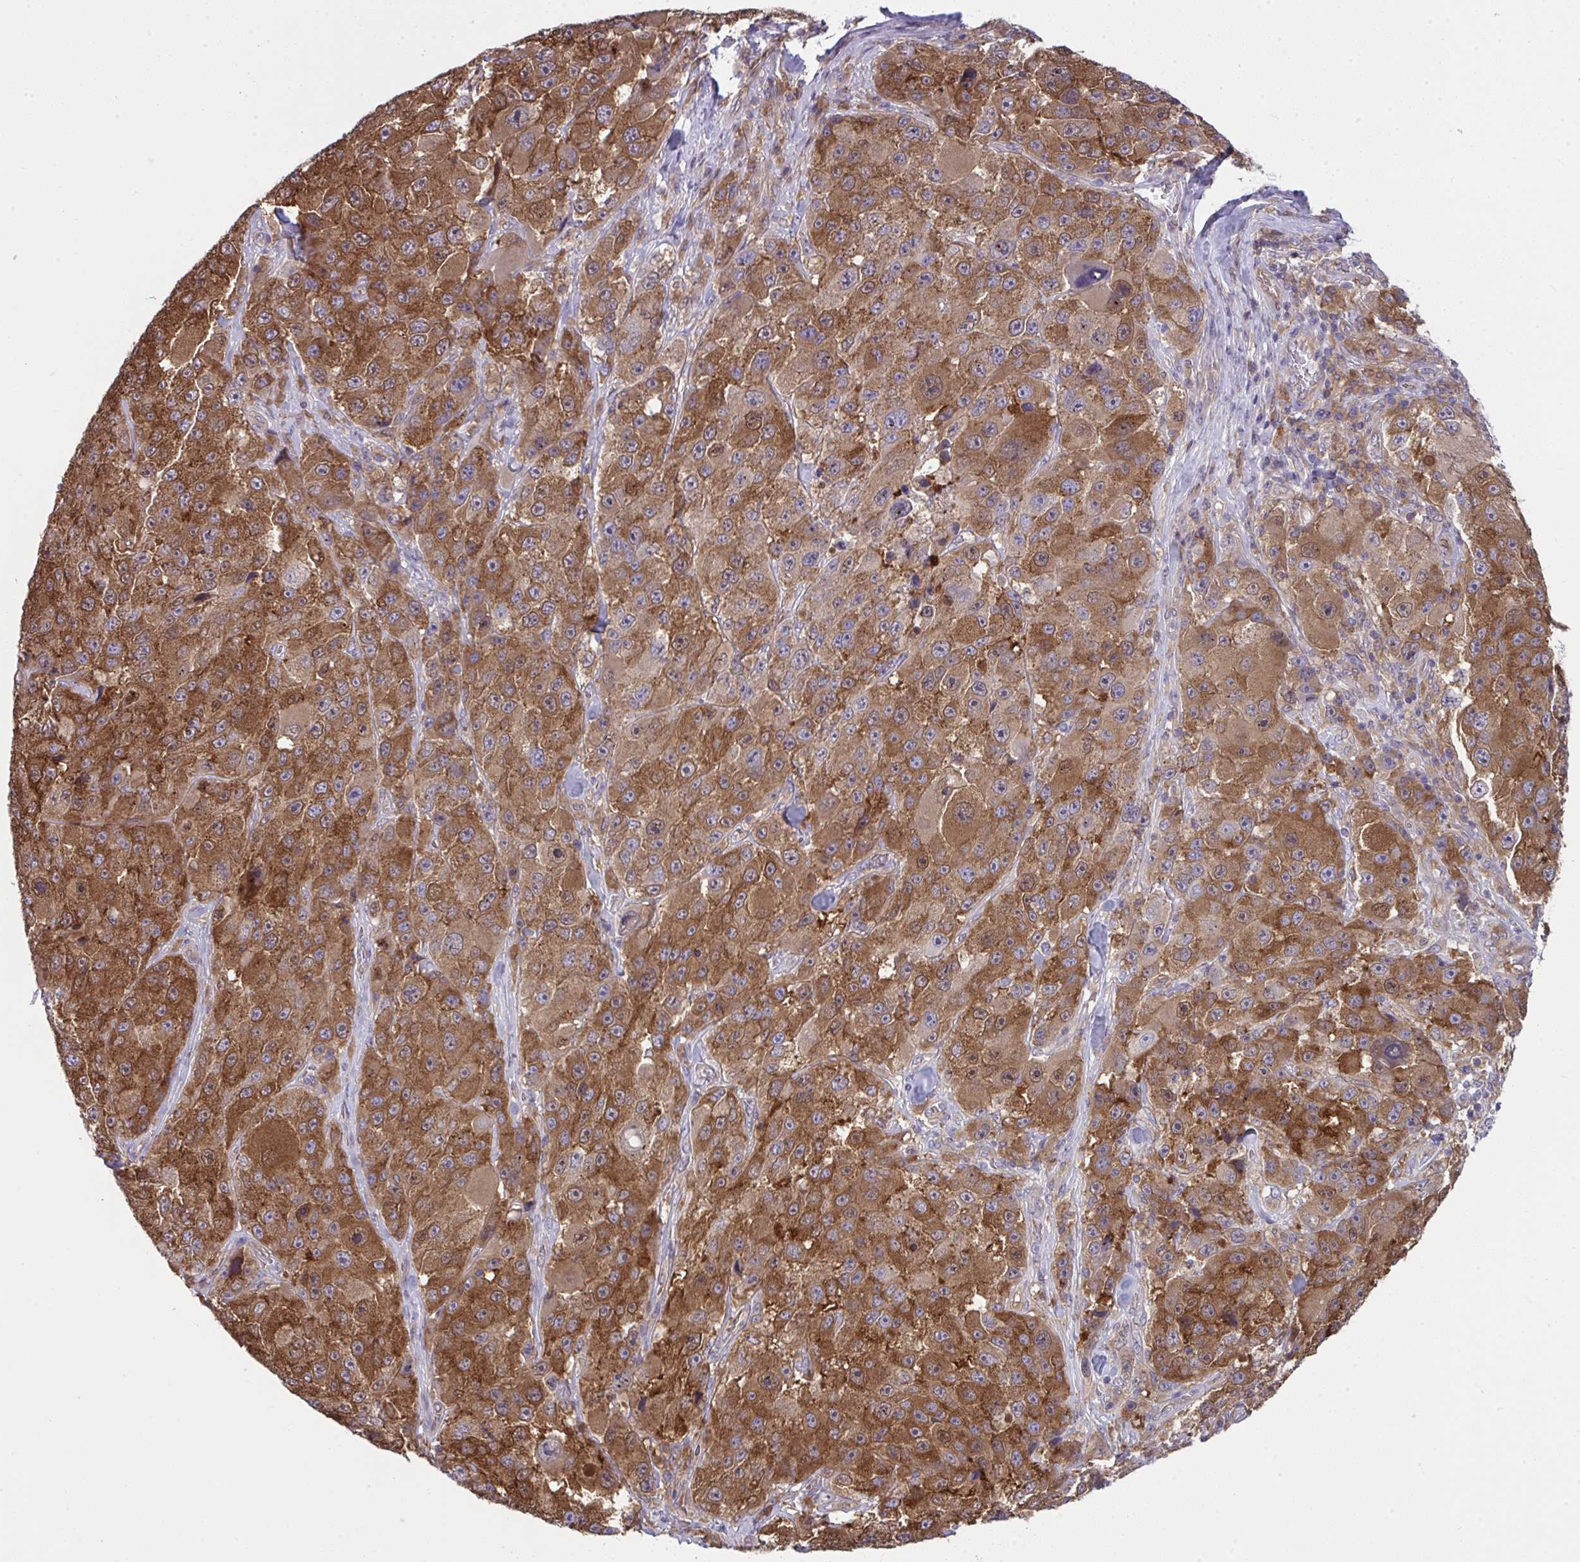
{"staining": {"intensity": "strong", "quantity": ">75%", "location": "cytoplasmic/membranous"}, "tissue": "melanoma", "cell_type": "Tumor cells", "image_type": "cancer", "snomed": [{"axis": "morphology", "description": "Malignant melanoma, Metastatic site"}, {"axis": "topography", "description": "Lymph node"}], "caption": "Melanoma stained with a protein marker reveals strong staining in tumor cells.", "gene": "ALDH16A1", "patient": {"sex": "male", "age": 62}}